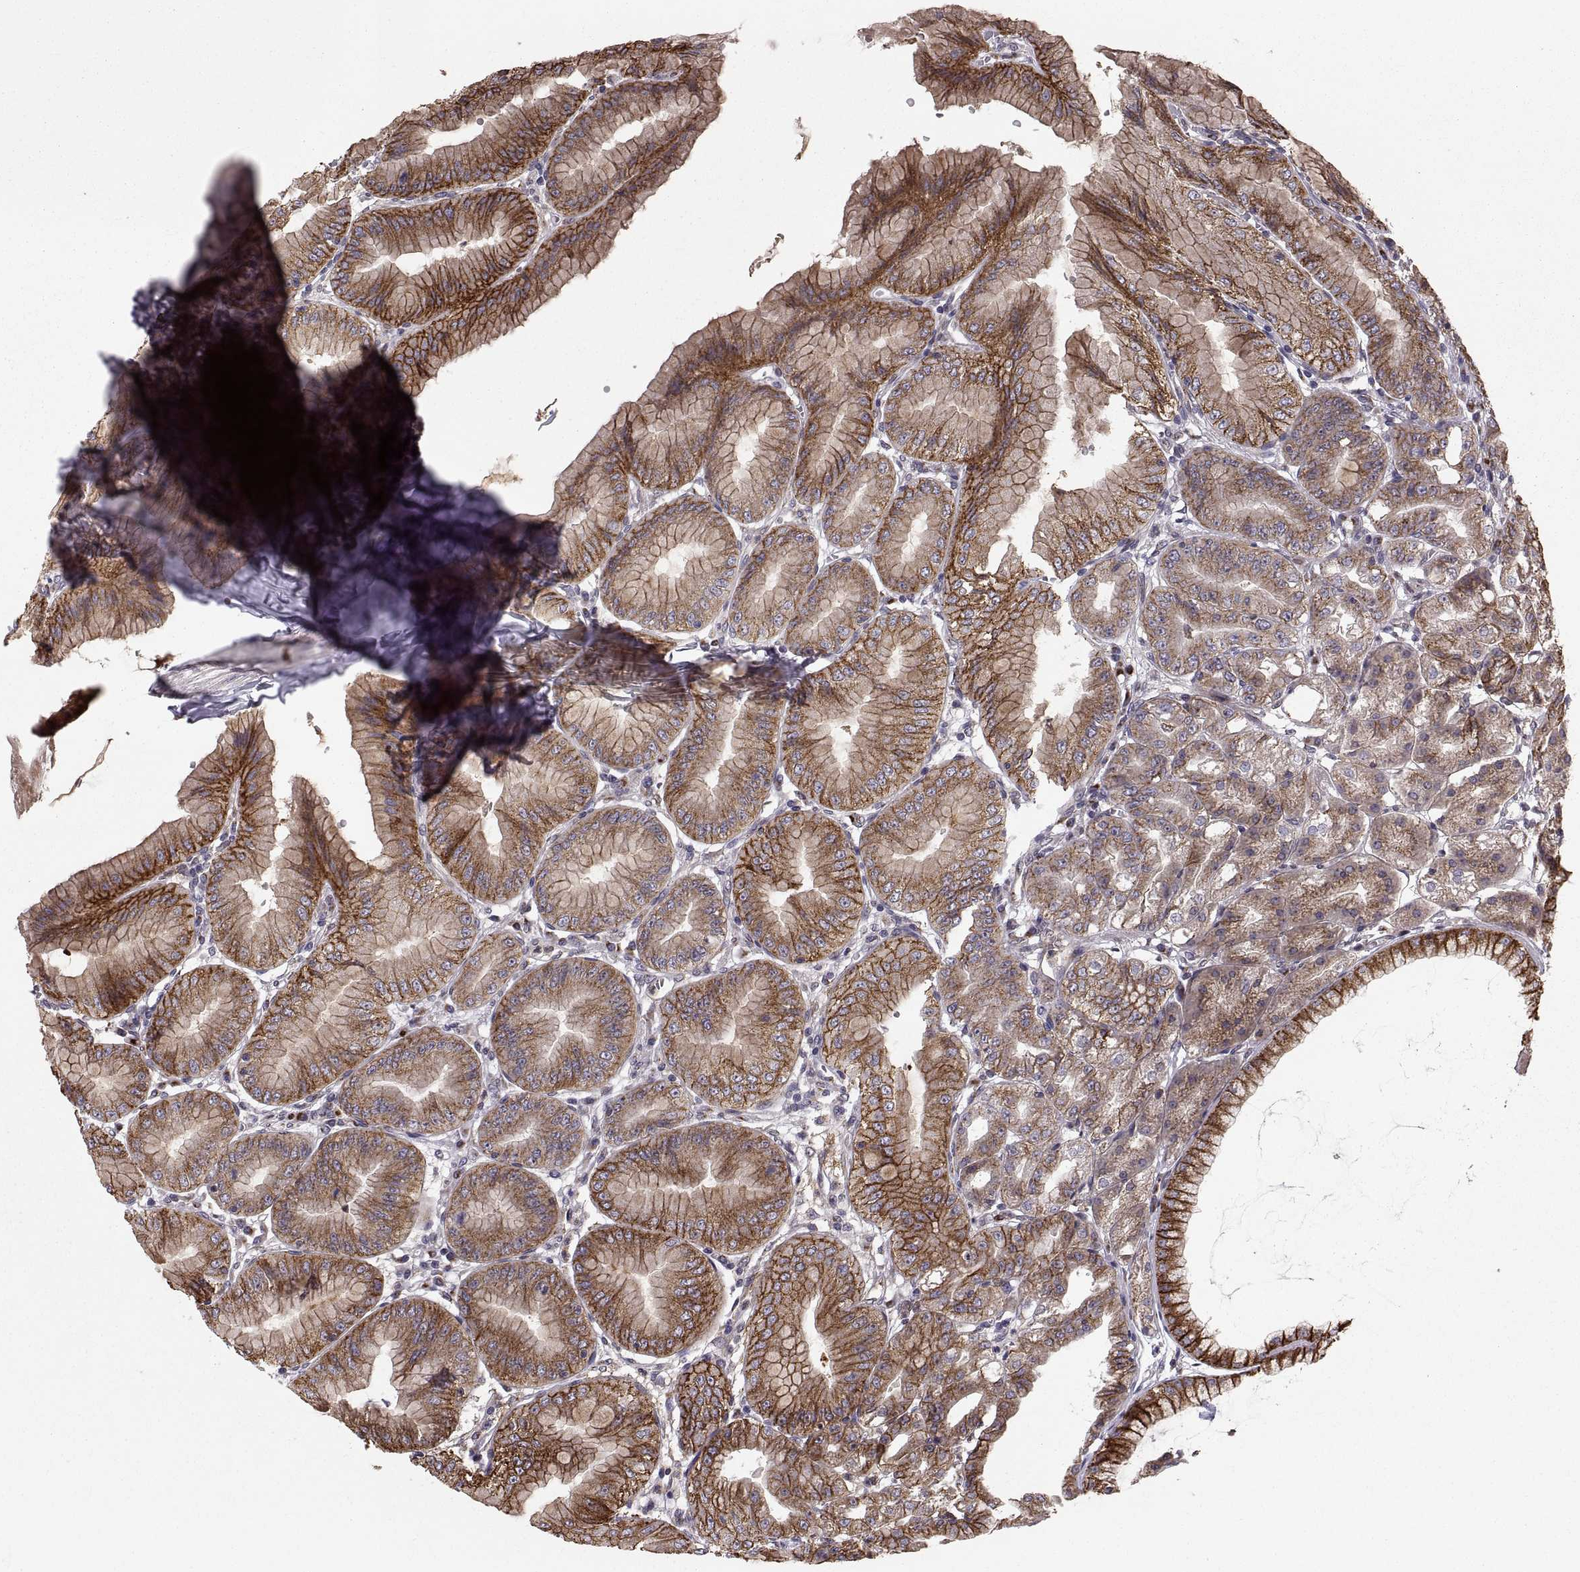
{"staining": {"intensity": "strong", "quantity": "25%-75%", "location": "cytoplasmic/membranous"}, "tissue": "stomach", "cell_type": "Glandular cells", "image_type": "normal", "snomed": [{"axis": "morphology", "description": "Normal tissue, NOS"}, {"axis": "topography", "description": "Stomach"}], "caption": "The image displays staining of normal stomach, revealing strong cytoplasmic/membranous protein expression (brown color) within glandular cells. (brown staining indicates protein expression, while blue staining denotes nuclei).", "gene": "TESC", "patient": {"sex": "male", "age": 71}}